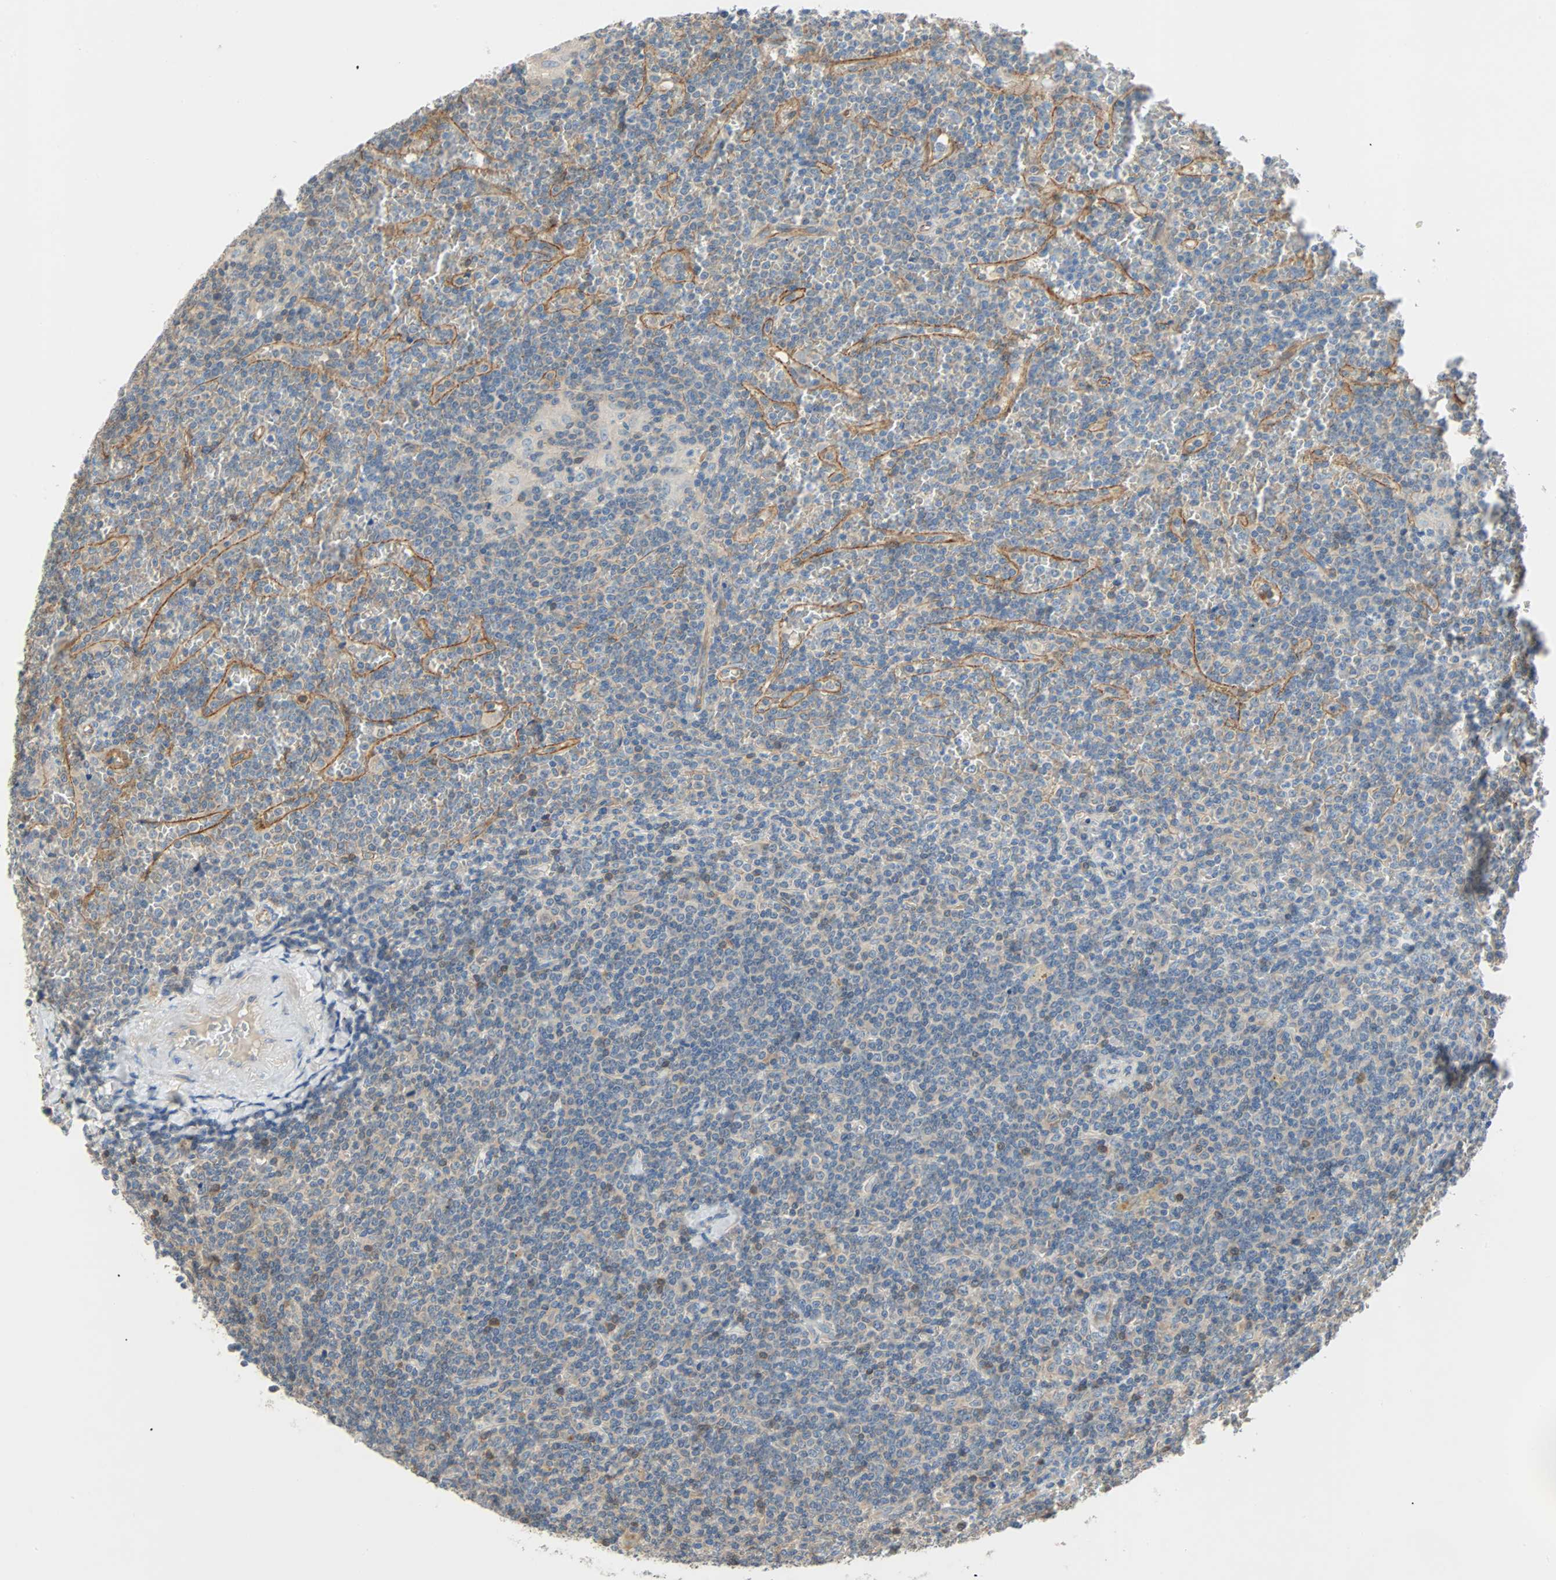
{"staining": {"intensity": "weak", "quantity": "25%-75%", "location": "cytoplasmic/membranous"}, "tissue": "lymphoma", "cell_type": "Tumor cells", "image_type": "cancer", "snomed": [{"axis": "morphology", "description": "Malignant lymphoma, non-Hodgkin's type, Low grade"}, {"axis": "topography", "description": "Spleen"}], "caption": "Protein analysis of lymphoma tissue displays weak cytoplasmic/membranous positivity in about 25%-75% of tumor cells.", "gene": "TNFRSF12A", "patient": {"sex": "female", "age": 19}}